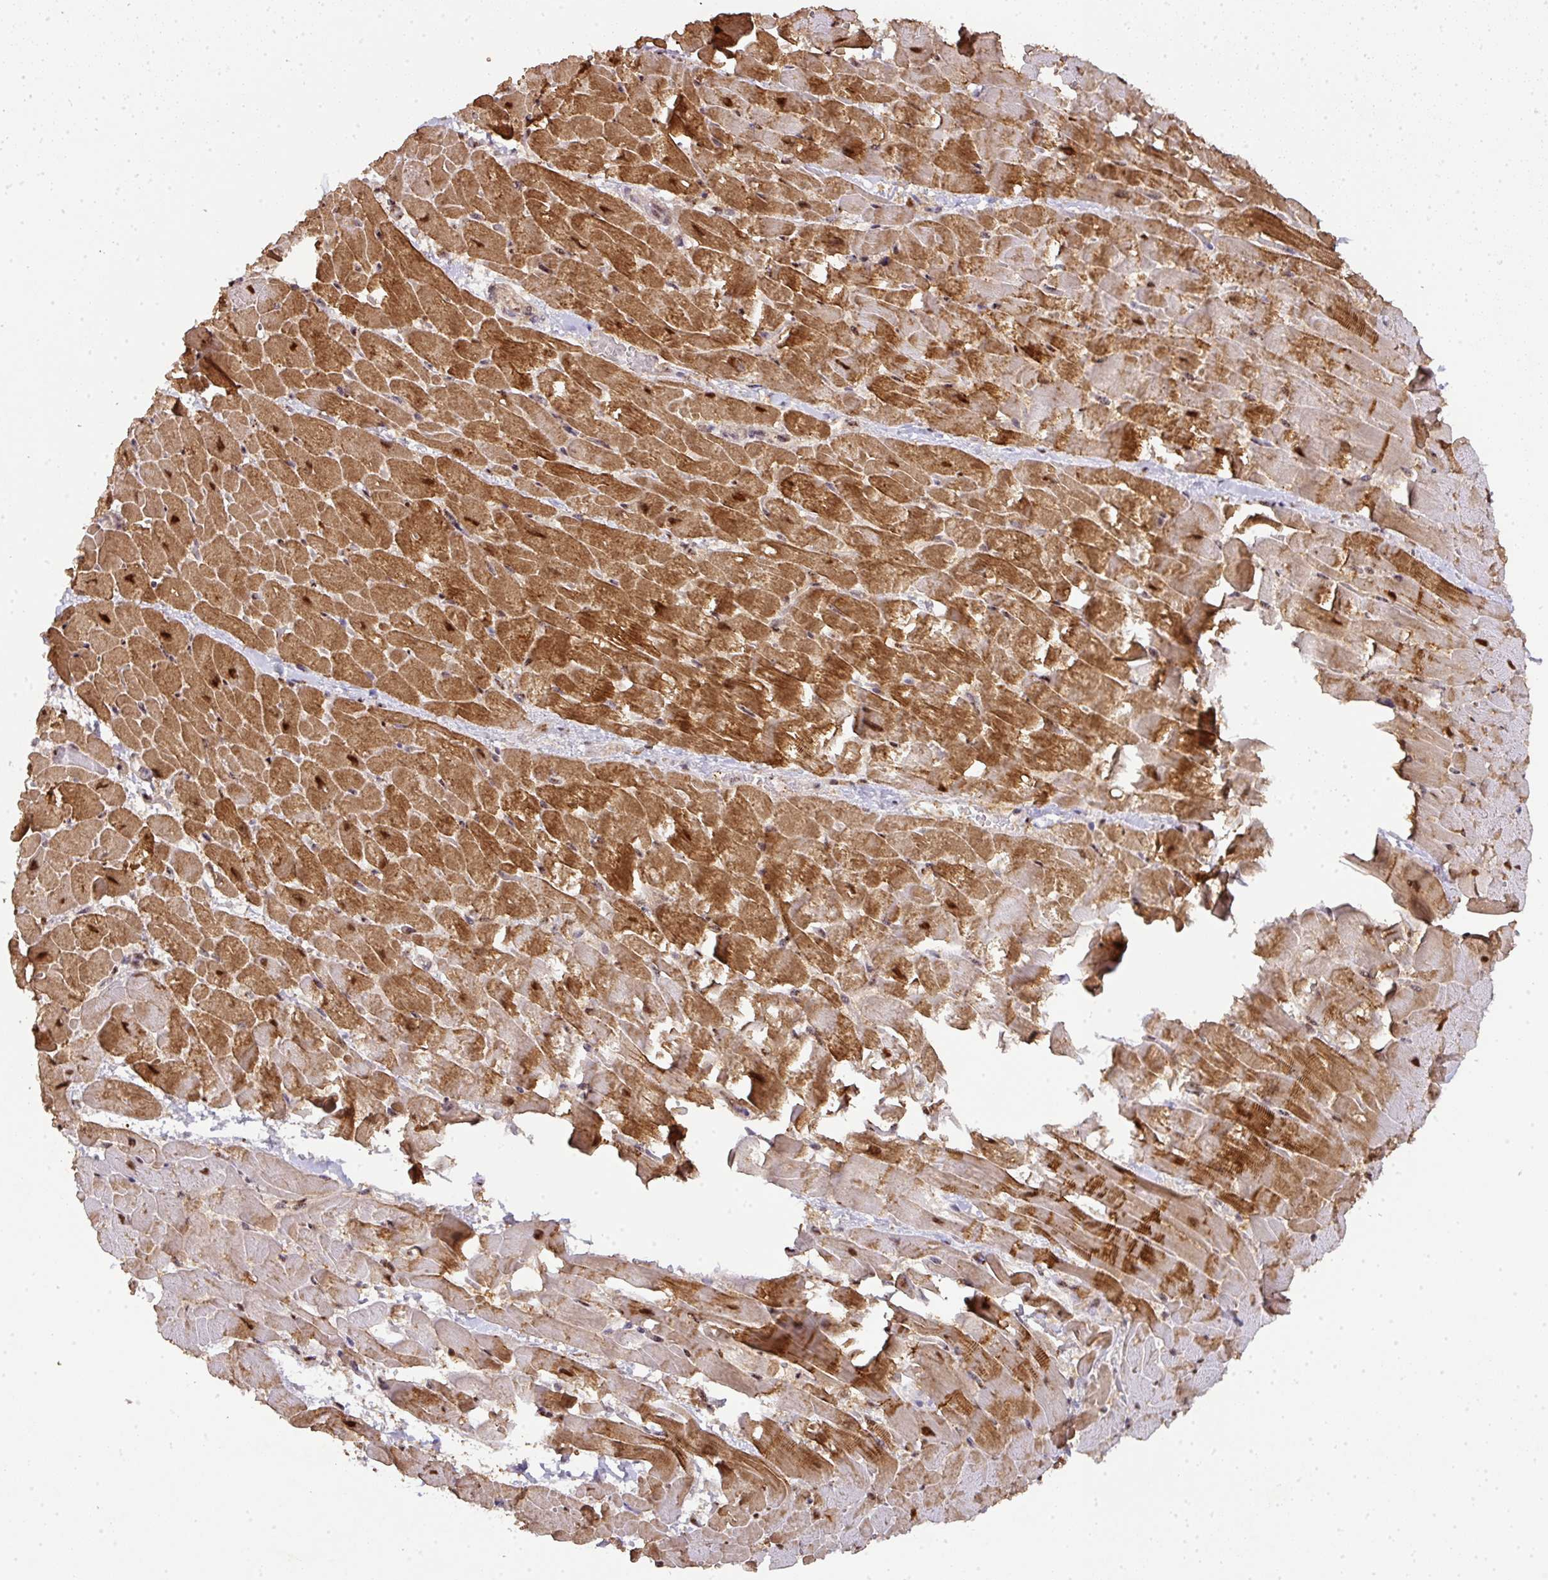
{"staining": {"intensity": "strong", "quantity": "25%-75%", "location": "cytoplasmic/membranous"}, "tissue": "heart muscle", "cell_type": "Cardiomyocytes", "image_type": "normal", "snomed": [{"axis": "morphology", "description": "Normal tissue, NOS"}, {"axis": "topography", "description": "Heart"}], "caption": "Immunohistochemistry (IHC) staining of normal heart muscle, which exhibits high levels of strong cytoplasmic/membranous staining in approximately 25%-75% of cardiomyocytes indicating strong cytoplasmic/membranous protein staining. The staining was performed using DAB (brown) for protein detection and nuclei were counterstained in hematoxylin (blue).", "gene": "RANBP9", "patient": {"sex": "male", "age": 37}}